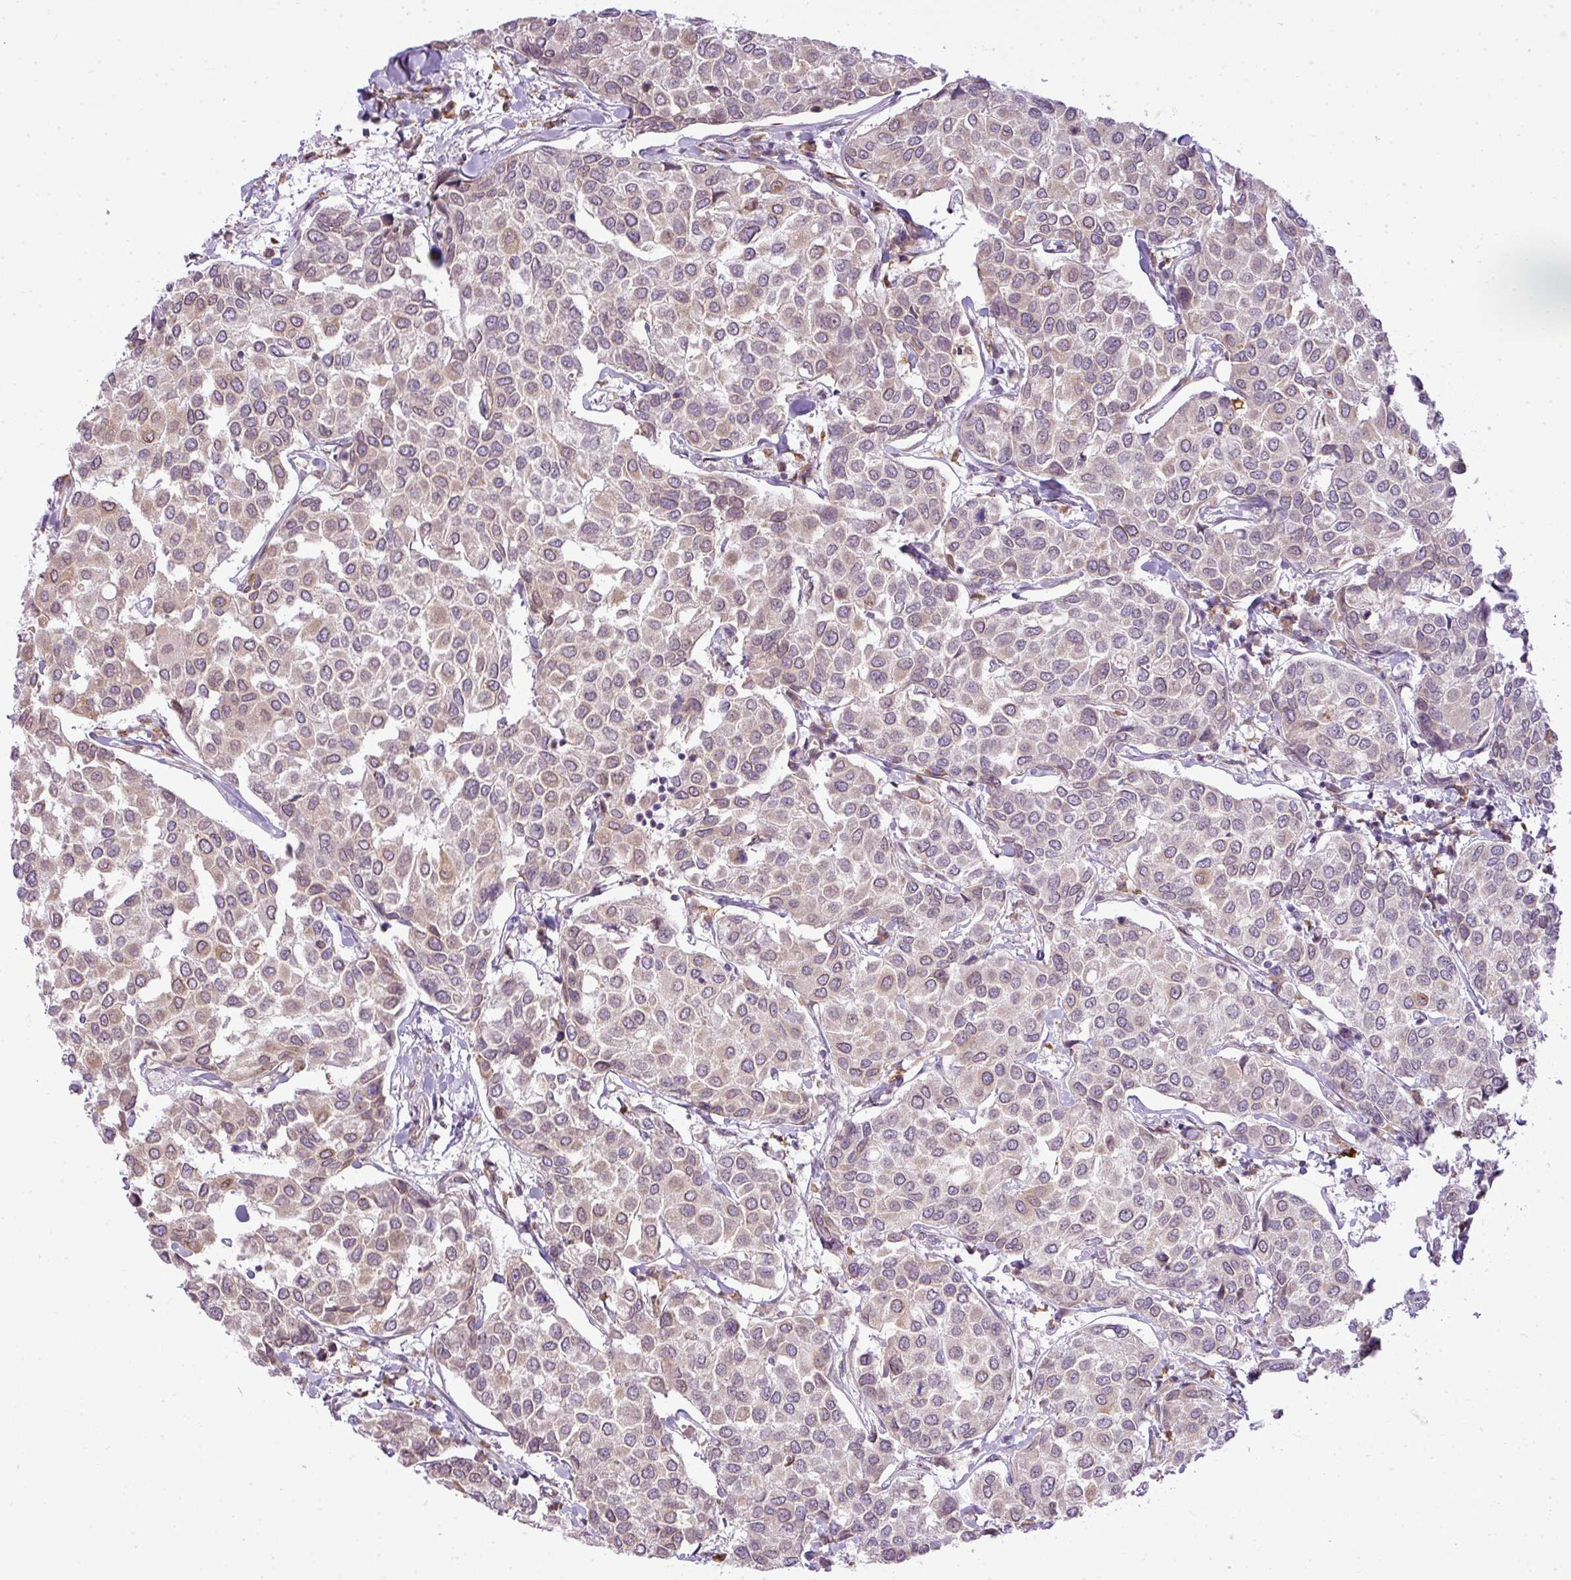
{"staining": {"intensity": "weak", "quantity": "<25%", "location": "cytoplasmic/membranous"}, "tissue": "breast cancer", "cell_type": "Tumor cells", "image_type": "cancer", "snomed": [{"axis": "morphology", "description": "Duct carcinoma"}, {"axis": "topography", "description": "Breast"}], "caption": "The immunohistochemistry (IHC) image has no significant expression in tumor cells of breast cancer (infiltrating ductal carcinoma) tissue.", "gene": "COX18", "patient": {"sex": "female", "age": 55}}